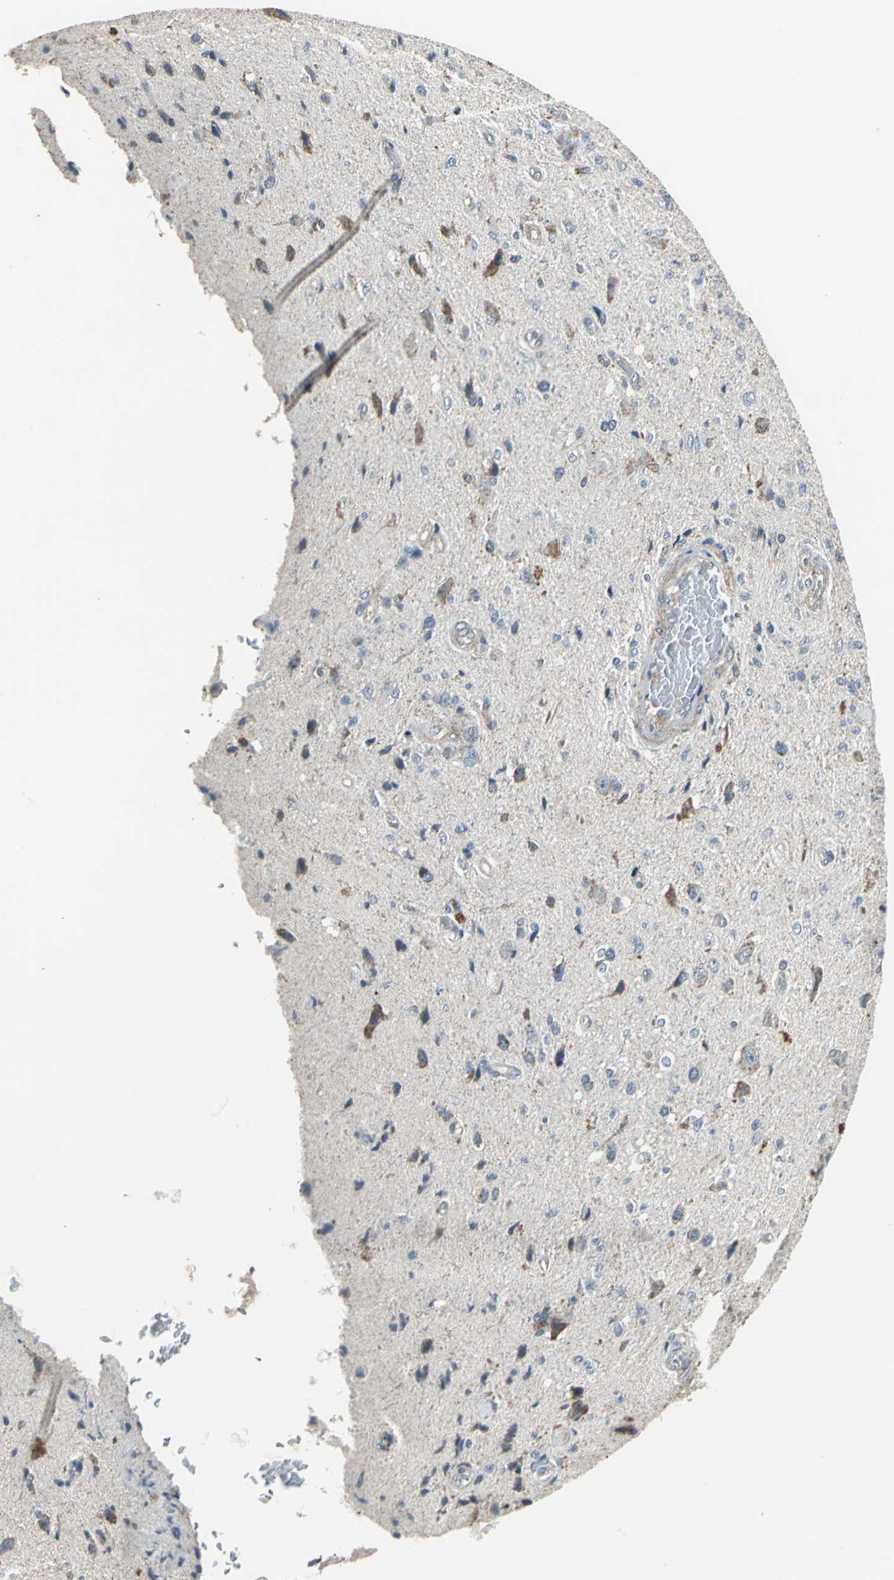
{"staining": {"intensity": "weak", "quantity": "25%-75%", "location": "cytoplasmic/membranous"}, "tissue": "glioma", "cell_type": "Tumor cells", "image_type": "cancer", "snomed": [{"axis": "morphology", "description": "Normal tissue, NOS"}, {"axis": "morphology", "description": "Glioma, malignant, High grade"}, {"axis": "topography", "description": "Cerebral cortex"}], "caption": "Malignant glioma (high-grade) stained with DAB immunohistochemistry (IHC) exhibits low levels of weak cytoplasmic/membranous positivity in about 25%-75% of tumor cells. (brown staining indicates protein expression, while blue staining denotes nuclei).", "gene": "DNAJB4", "patient": {"sex": "male", "age": 77}}